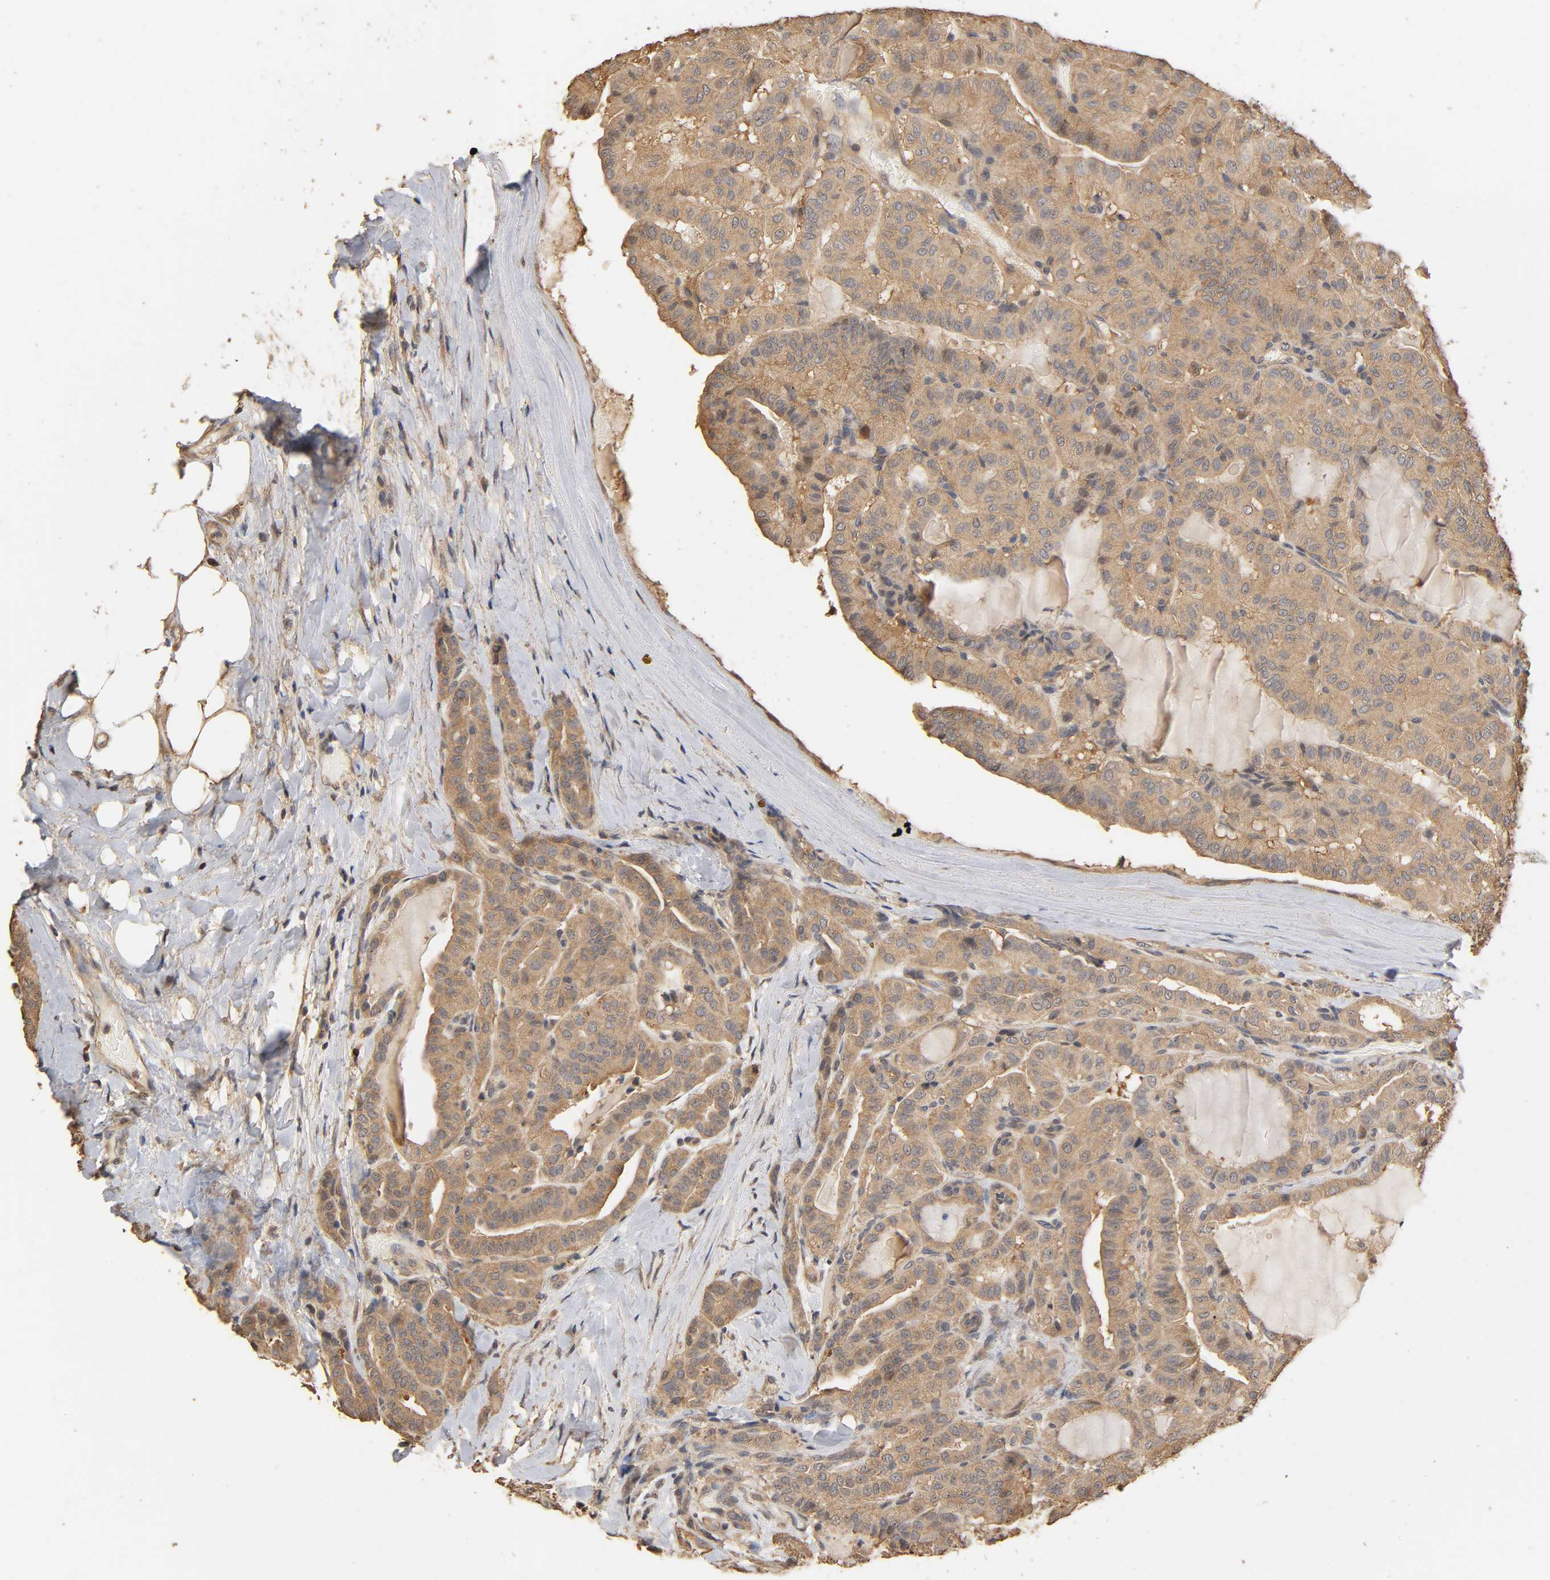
{"staining": {"intensity": "weak", "quantity": ">75%", "location": "cytoplasmic/membranous"}, "tissue": "thyroid cancer", "cell_type": "Tumor cells", "image_type": "cancer", "snomed": [{"axis": "morphology", "description": "Papillary adenocarcinoma, NOS"}, {"axis": "topography", "description": "Thyroid gland"}], "caption": "High-magnification brightfield microscopy of thyroid cancer (papillary adenocarcinoma) stained with DAB (3,3'-diaminobenzidine) (brown) and counterstained with hematoxylin (blue). tumor cells exhibit weak cytoplasmic/membranous staining is identified in approximately>75% of cells.", "gene": "ARHGEF7", "patient": {"sex": "male", "age": 77}}